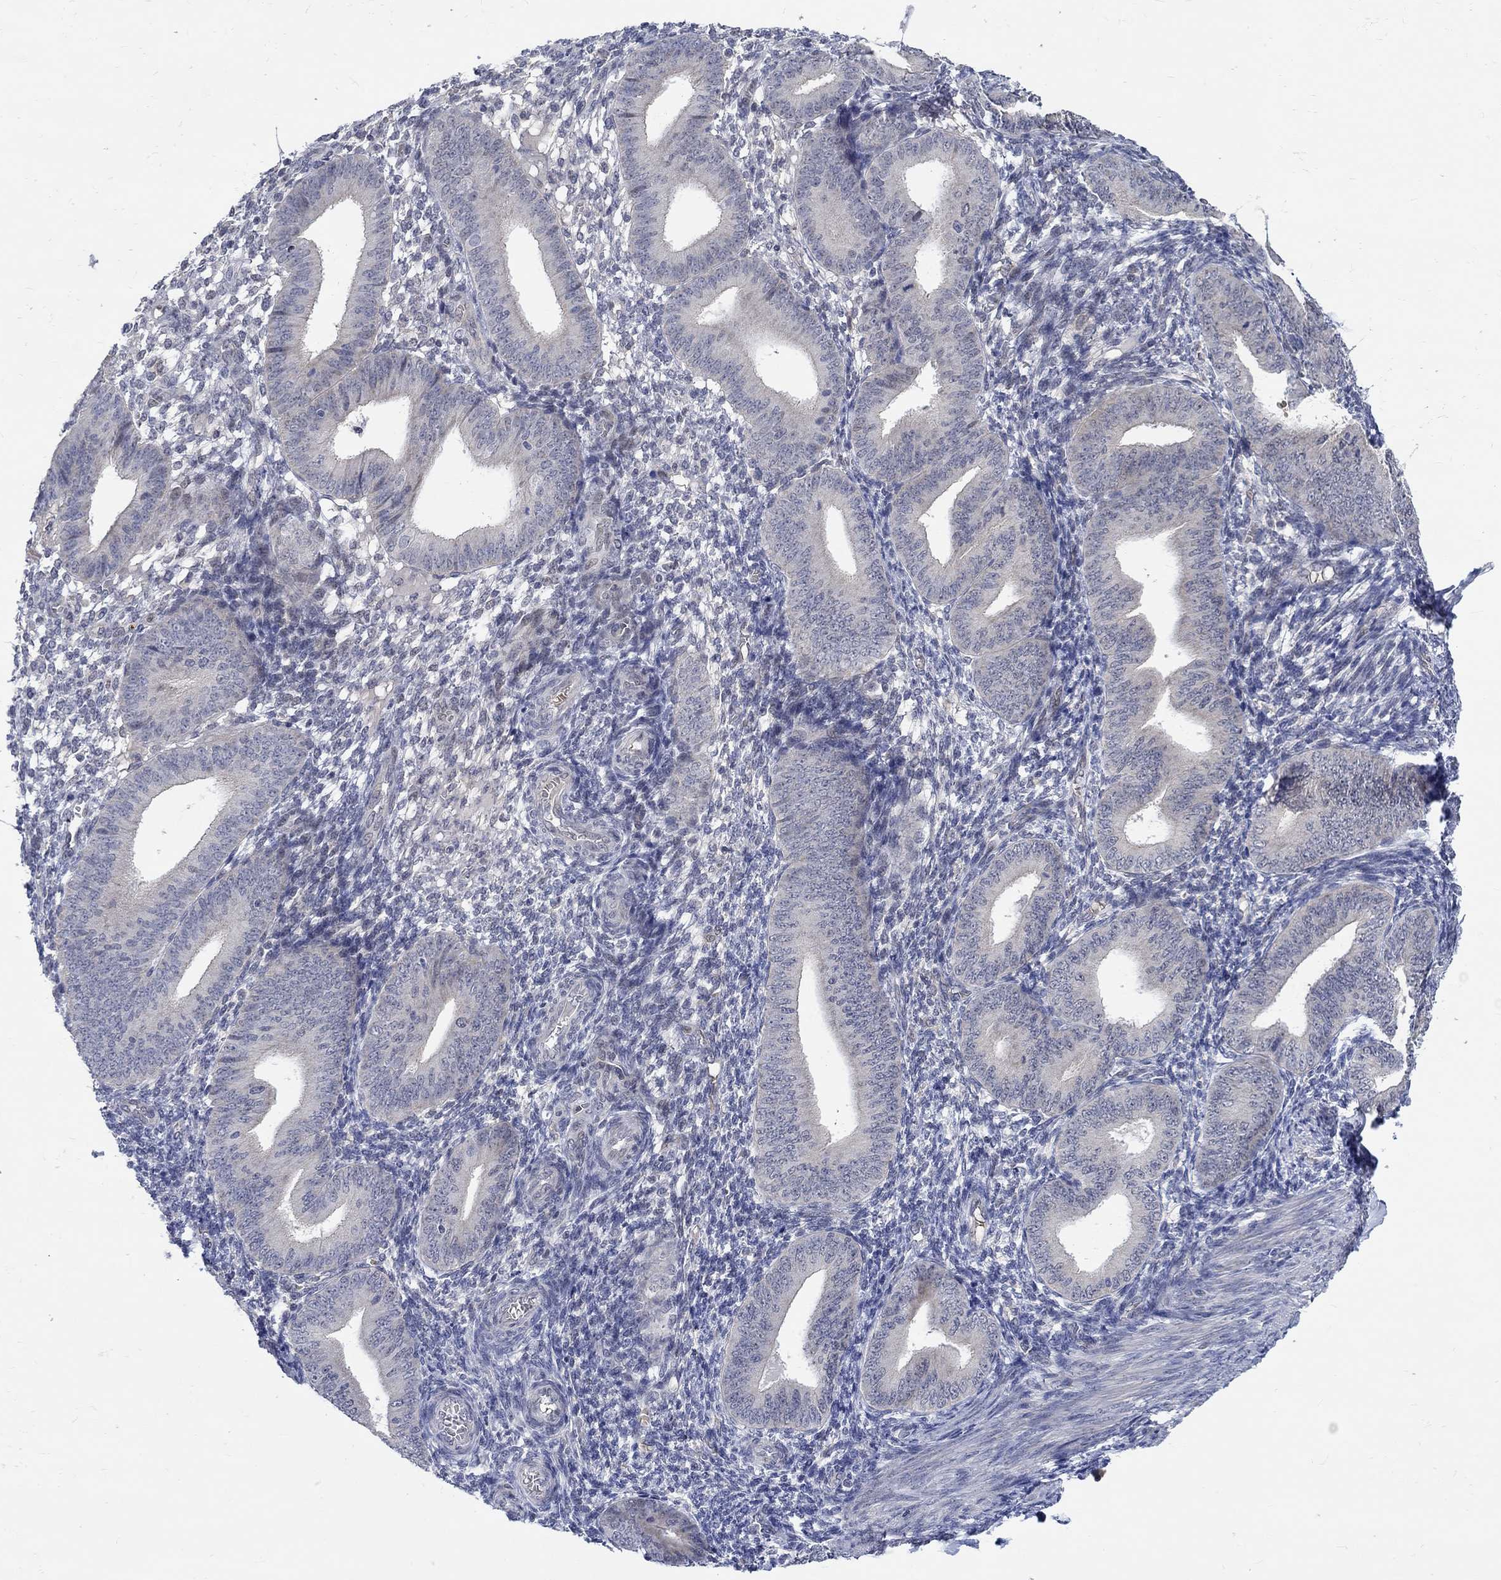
{"staining": {"intensity": "negative", "quantity": "none", "location": "none"}, "tissue": "endometrium", "cell_type": "Cells in endometrial stroma", "image_type": "normal", "snomed": [{"axis": "morphology", "description": "Normal tissue, NOS"}, {"axis": "topography", "description": "Endometrium"}], "caption": "IHC micrograph of unremarkable endometrium stained for a protein (brown), which shows no staining in cells in endometrial stroma.", "gene": "WASF1", "patient": {"sex": "female", "age": 39}}